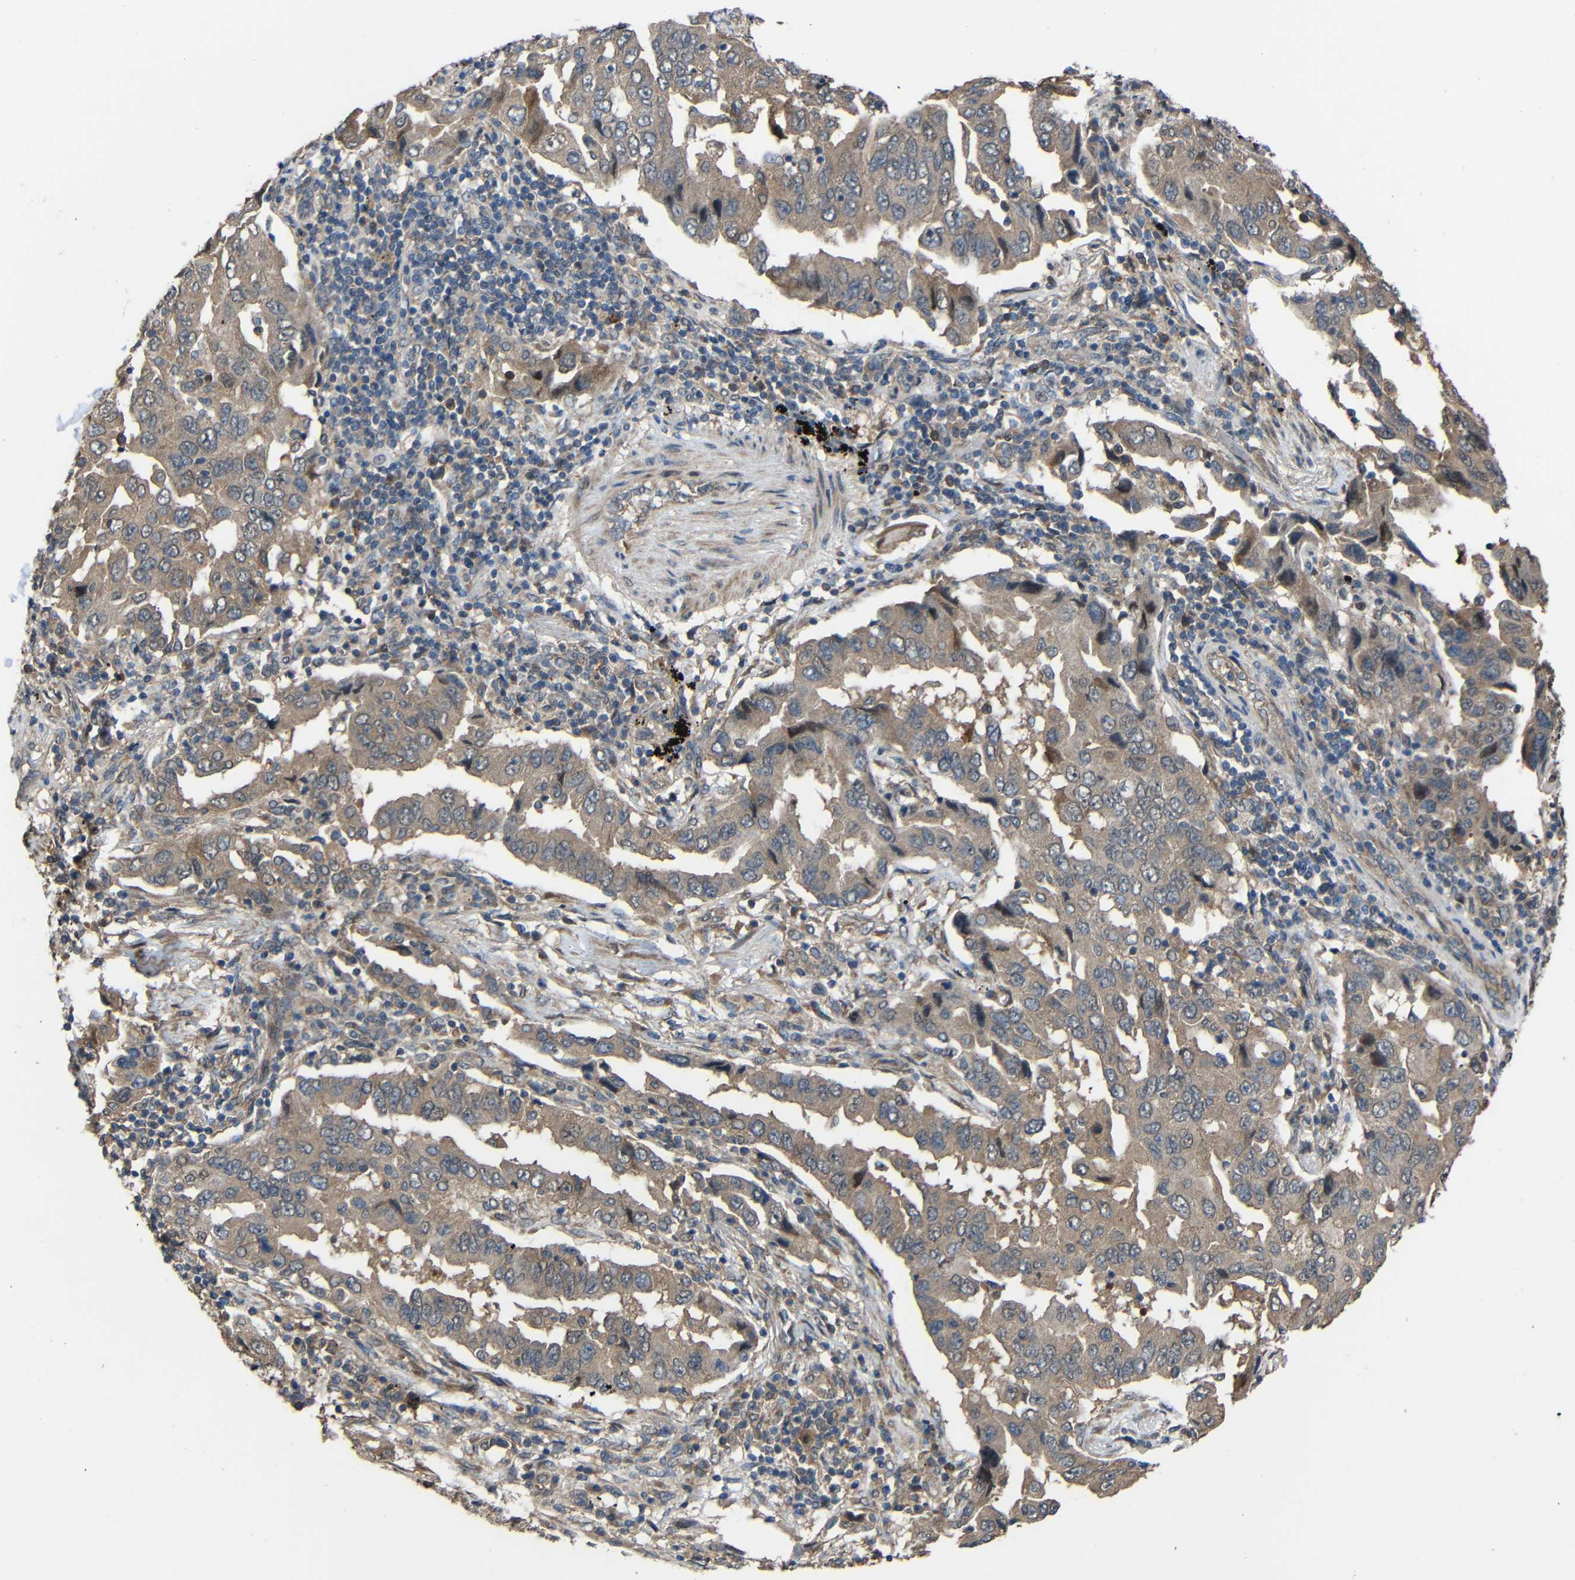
{"staining": {"intensity": "weak", "quantity": ">75%", "location": "cytoplasmic/membranous"}, "tissue": "lung cancer", "cell_type": "Tumor cells", "image_type": "cancer", "snomed": [{"axis": "morphology", "description": "Adenocarcinoma, NOS"}, {"axis": "topography", "description": "Lung"}], "caption": "DAB immunohistochemical staining of human lung cancer (adenocarcinoma) demonstrates weak cytoplasmic/membranous protein expression in approximately >75% of tumor cells. (Brightfield microscopy of DAB IHC at high magnification).", "gene": "CHST9", "patient": {"sex": "female", "age": 65}}